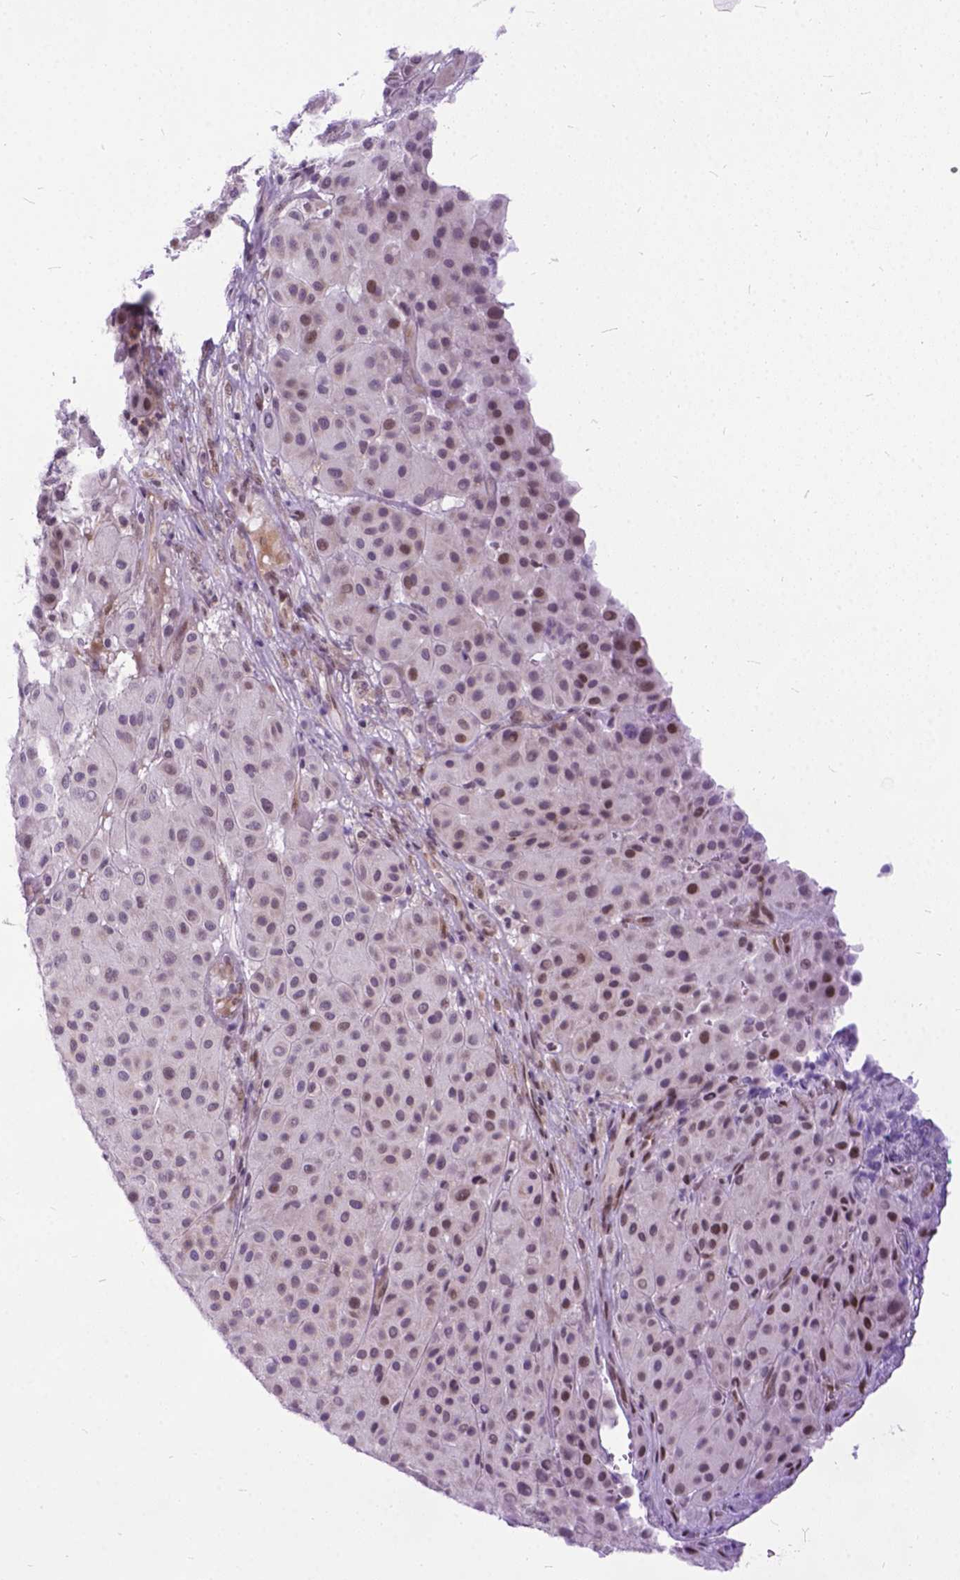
{"staining": {"intensity": "weak", "quantity": "25%-75%", "location": "nuclear"}, "tissue": "melanoma", "cell_type": "Tumor cells", "image_type": "cancer", "snomed": [{"axis": "morphology", "description": "Malignant melanoma, Metastatic site"}, {"axis": "topography", "description": "Smooth muscle"}], "caption": "Immunohistochemical staining of melanoma reveals low levels of weak nuclear staining in approximately 25%-75% of tumor cells.", "gene": "FAM124B", "patient": {"sex": "male", "age": 41}}